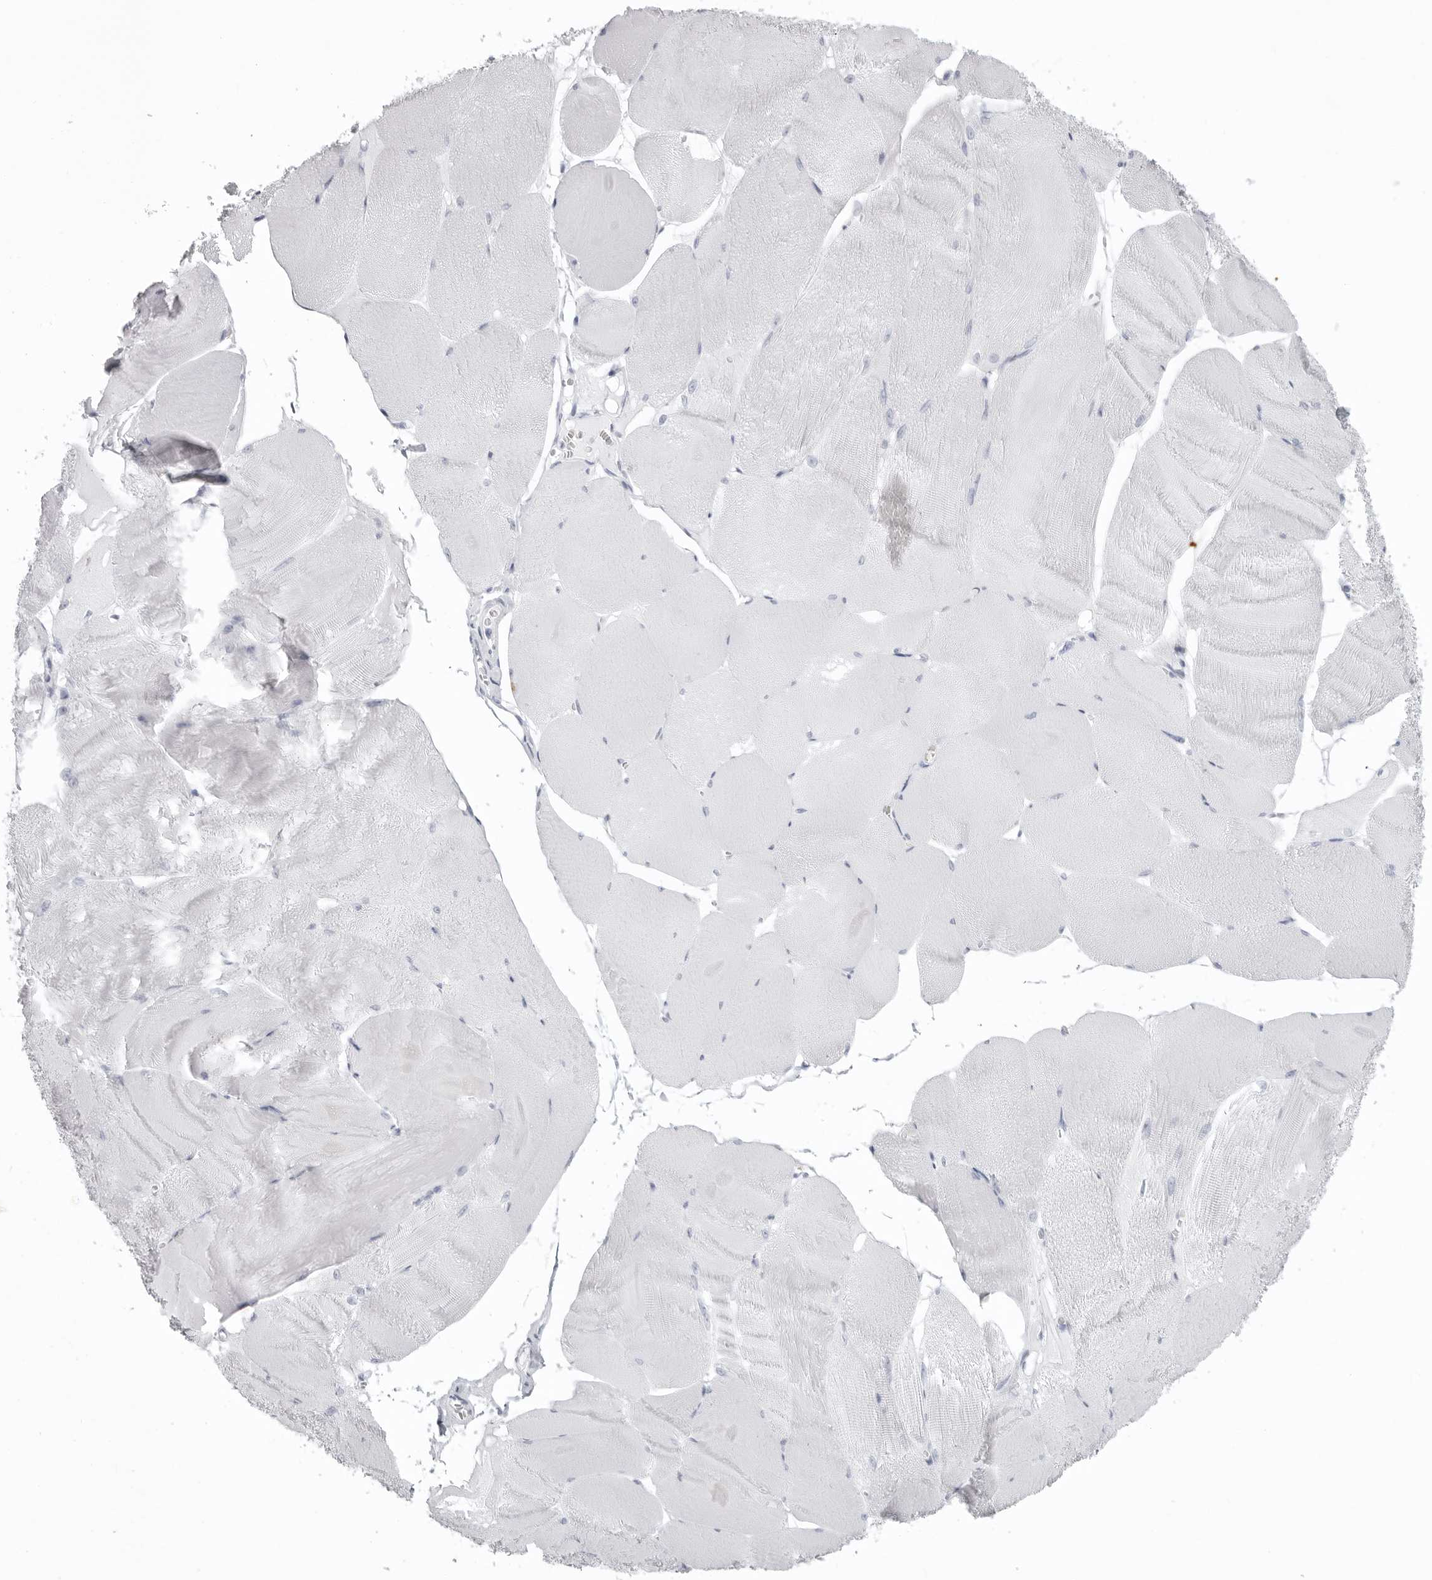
{"staining": {"intensity": "negative", "quantity": "none", "location": "none"}, "tissue": "skeletal muscle", "cell_type": "Myocytes", "image_type": "normal", "snomed": [{"axis": "morphology", "description": "Normal tissue, NOS"}, {"axis": "morphology", "description": "Basal cell carcinoma"}, {"axis": "topography", "description": "Skeletal muscle"}], "caption": "This is an immunohistochemistry (IHC) photomicrograph of normal skeletal muscle. There is no expression in myocytes.", "gene": "KLK9", "patient": {"sex": "female", "age": 64}}